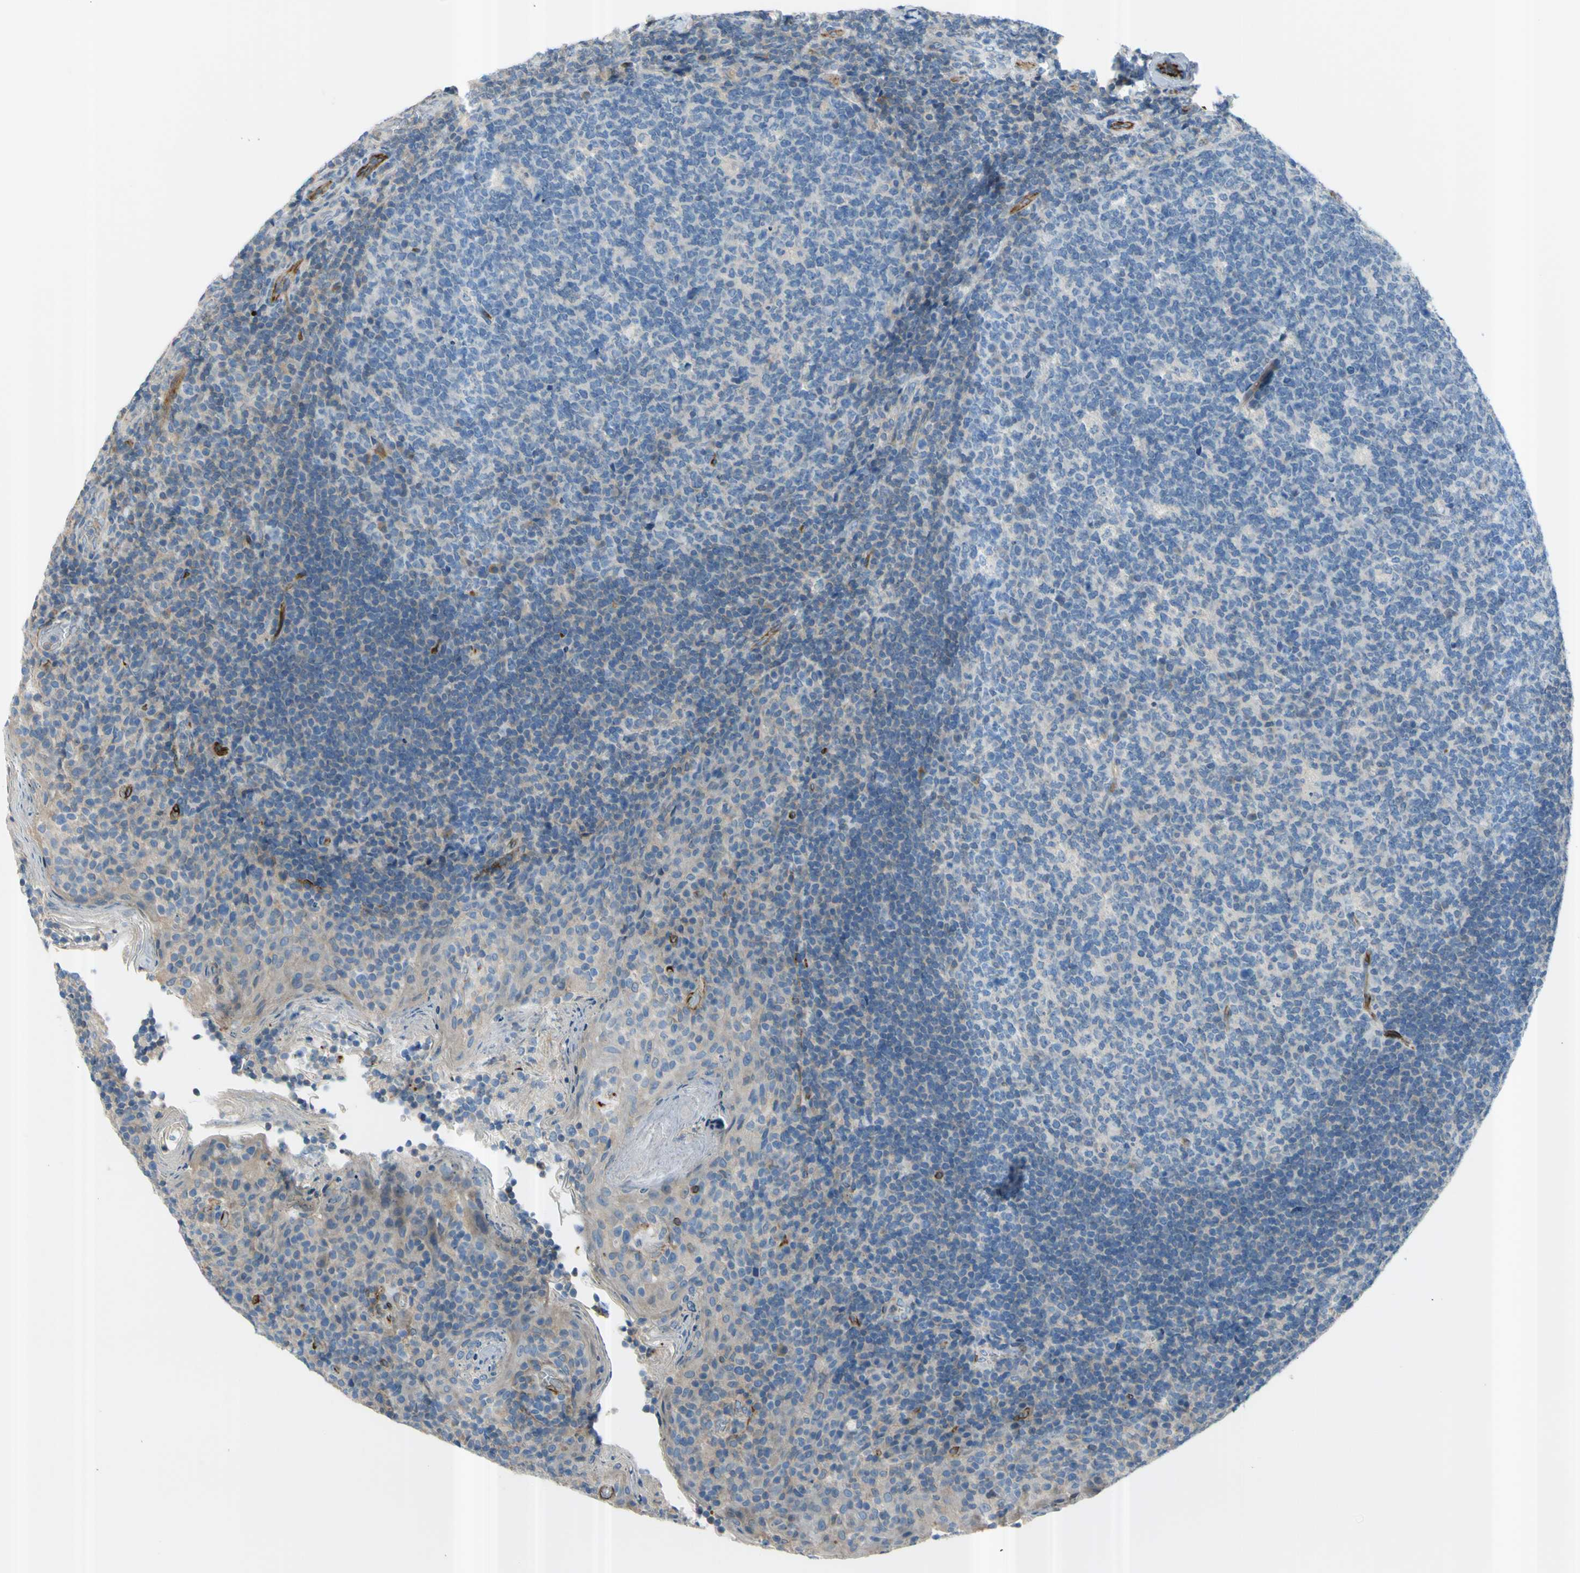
{"staining": {"intensity": "negative", "quantity": "none", "location": "none"}, "tissue": "tonsil", "cell_type": "Germinal center cells", "image_type": "normal", "snomed": [{"axis": "morphology", "description": "Normal tissue, NOS"}, {"axis": "topography", "description": "Tonsil"}], "caption": "Immunohistochemistry (IHC) micrograph of unremarkable human tonsil stained for a protein (brown), which demonstrates no expression in germinal center cells. (DAB IHC visualized using brightfield microscopy, high magnification).", "gene": "PRRG2", "patient": {"sex": "male", "age": 17}}